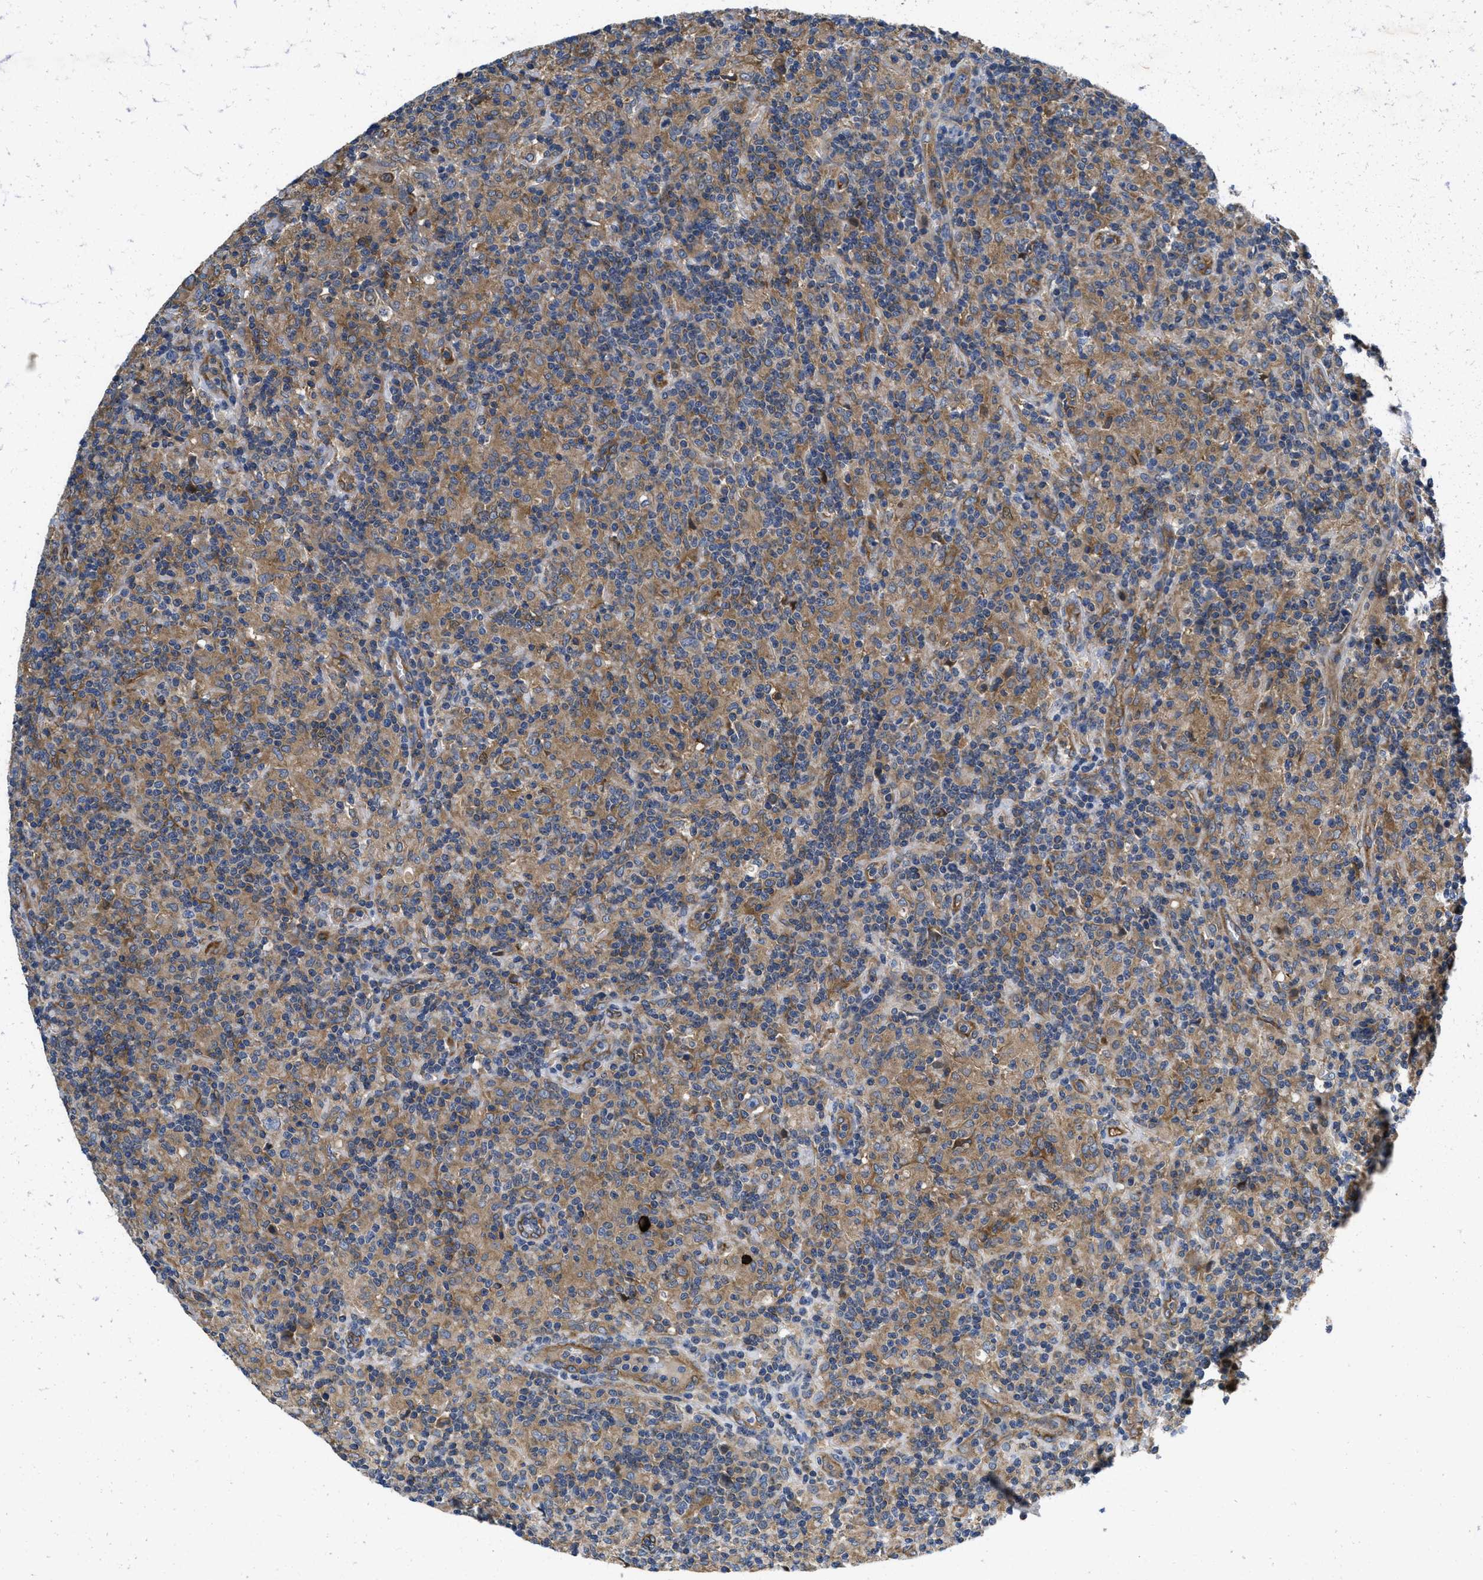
{"staining": {"intensity": "moderate", "quantity": "25%-75%", "location": "cytoplasmic/membranous"}, "tissue": "lymphoma", "cell_type": "Tumor cells", "image_type": "cancer", "snomed": [{"axis": "morphology", "description": "Hodgkin's disease, NOS"}, {"axis": "topography", "description": "Lymph node"}], "caption": "The micrograph shows immunohistochemical staining of lymphoma. There is moderate cytoplasmic/membranous positivity is identified in about 25%-75% of tumor cells.", "gene": "GALK1", "patient": {"sex": "male", "age": 70}}